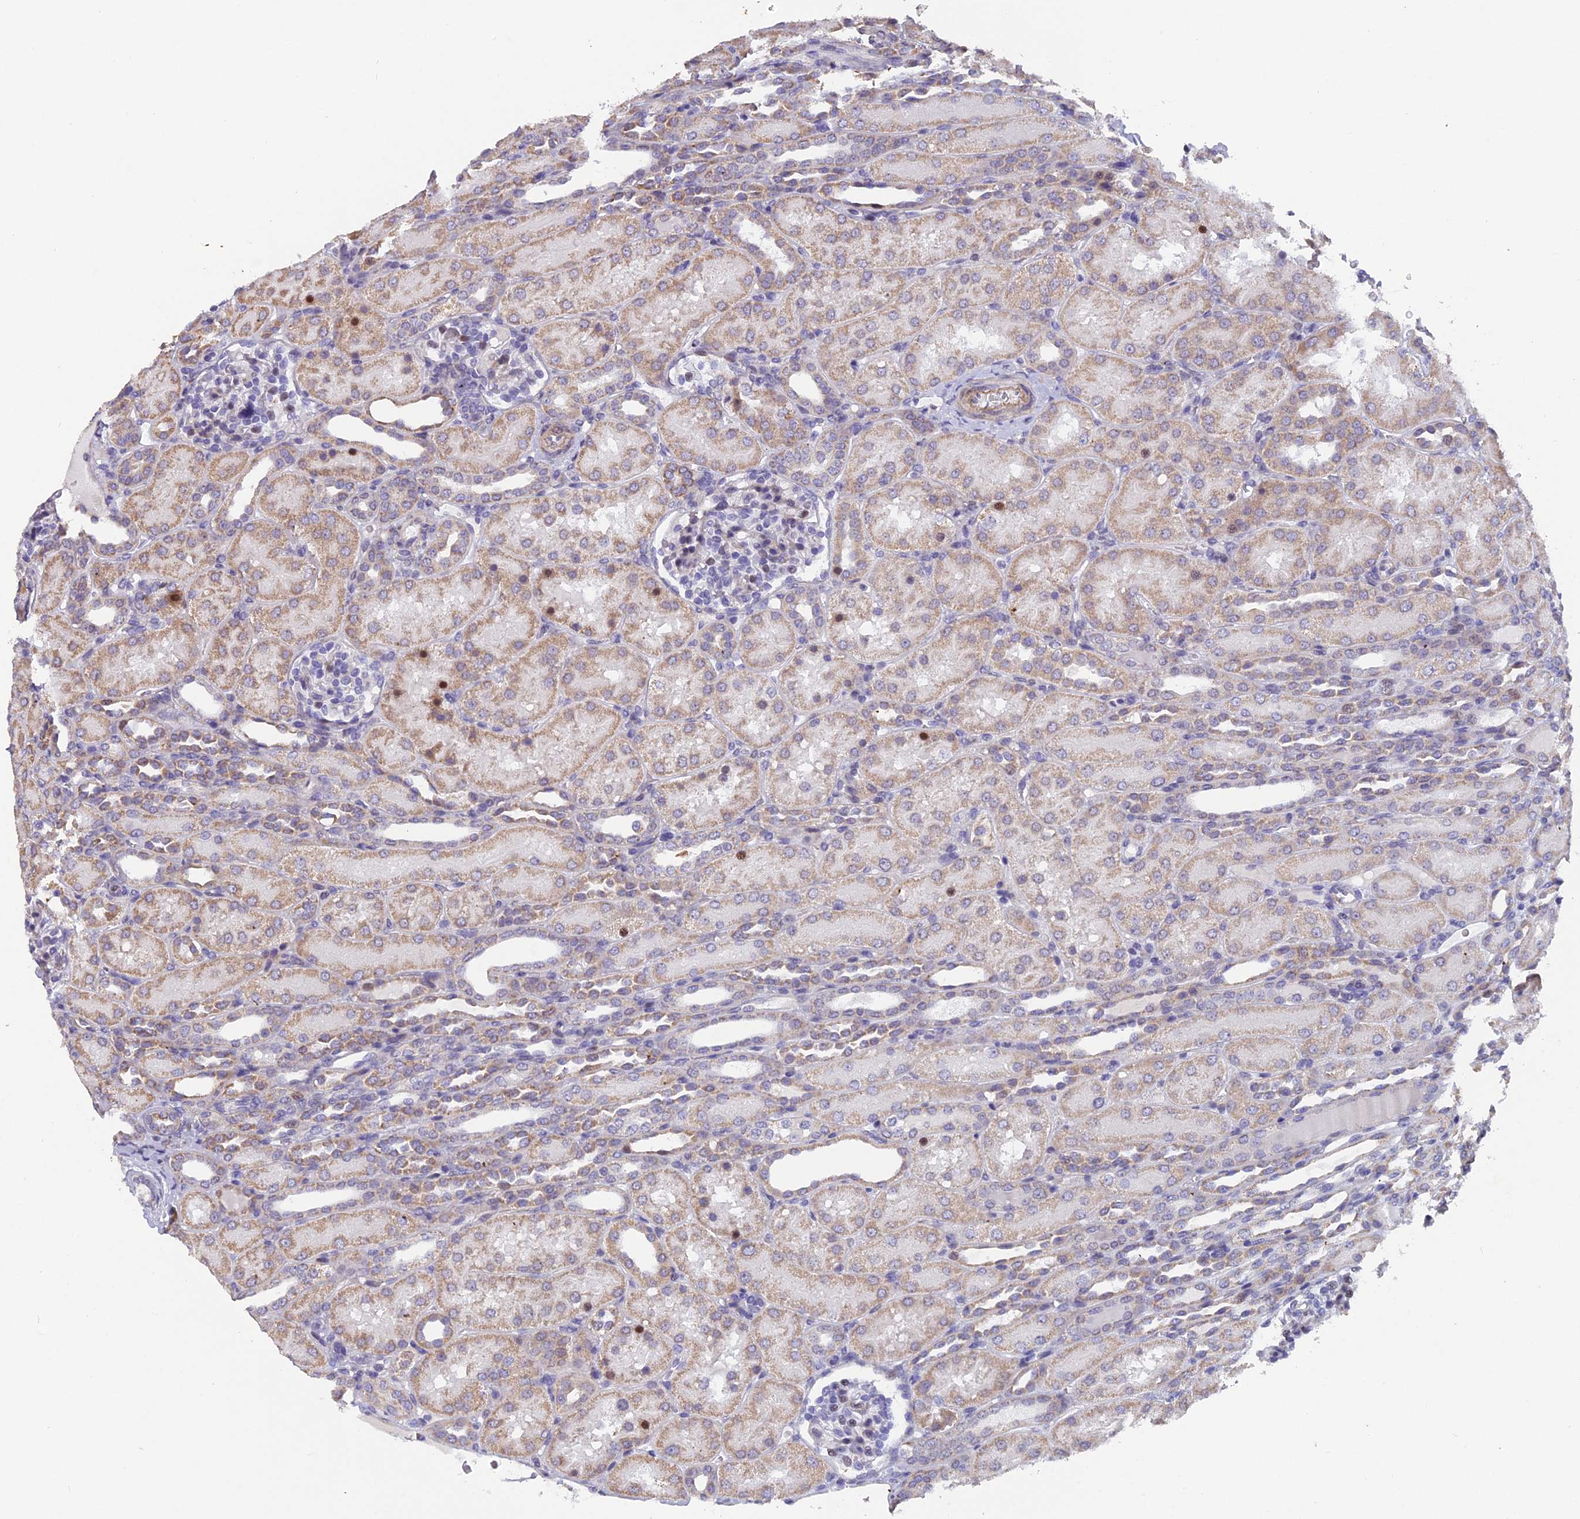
{"staining": {"intensity": "weak", "quantity": "<25%", "location": "nuclear"}, "tissue": "kidney", "cell_type": "Cells in glomeruli", "image_type": "normal", "snomed": [{"axis": "morphology", "description": "Normal tissue, NOS"}, {"axis": "topography", "description": "Kidney"}], "caption": "Cells in glomeruli are negative for brown protein staining in unremarkable kidney. (DAB immunohistochemistry (IHC), high magnification).", "gene": "XKR9", "patient": {"sex": "male", "age": 1}}